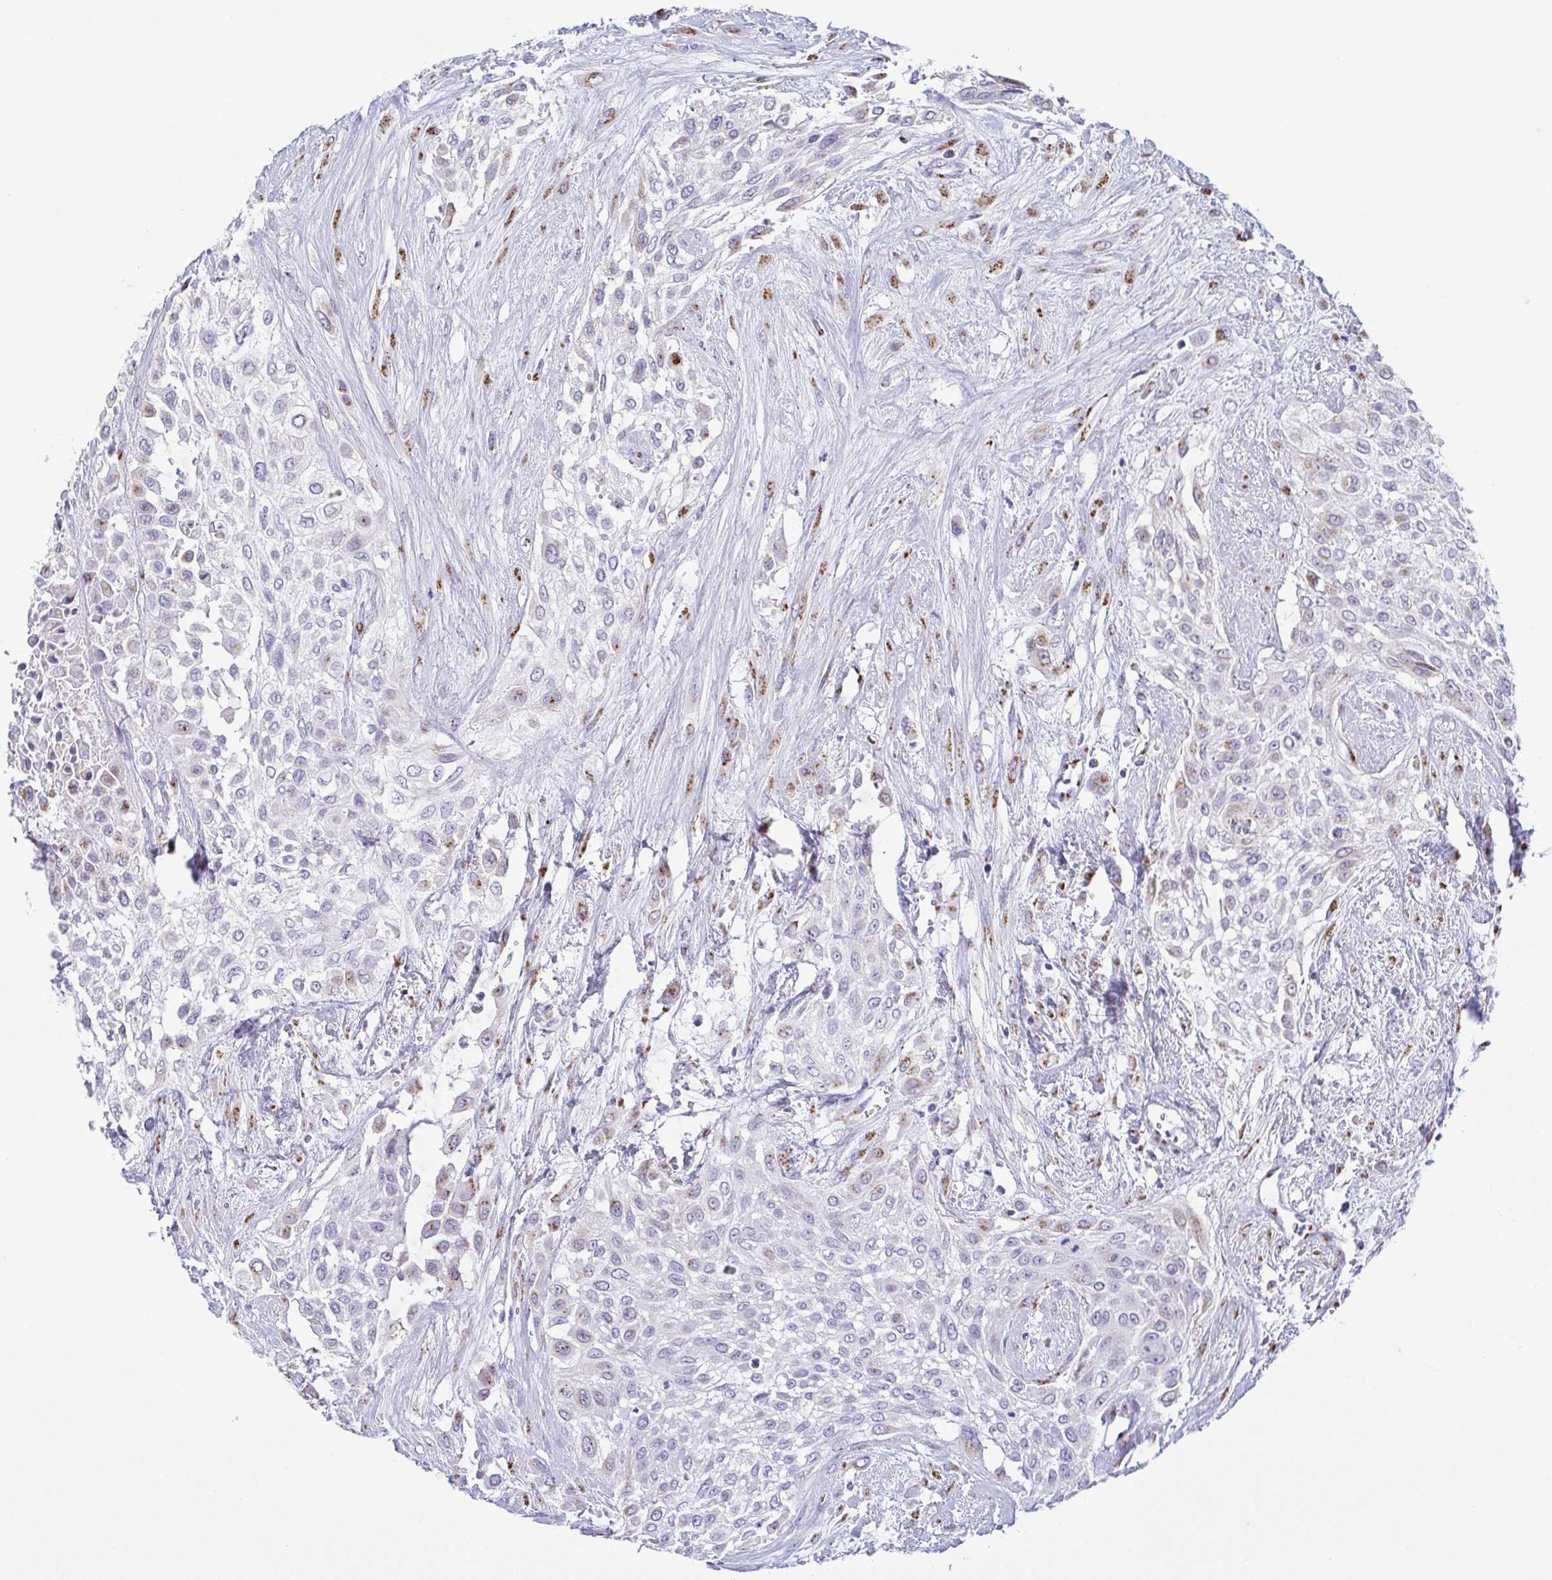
{"staining": {"intensity": "moderate", "quantity": "25%-75%", "location": "cytoplasmic/membranous"}, "tissue": "urothelial cancer", "cell_type": "Tumor cells", "image_type": "cancer", "snomed": [{"axis": "morphology", "description": "Urothelial carcinoma, High grade"}, {"axis": "topography", "description": "Urinary bladder"}], "caption": "Urothelial cancer tissue exhibits moderate cytoplasmic/membranous positivity in about 25%-75% of tumor cells, visualized by immunohistochemistry.", "gene": "SULT1B1", "patient": {"sex": "male", "age": 57}}